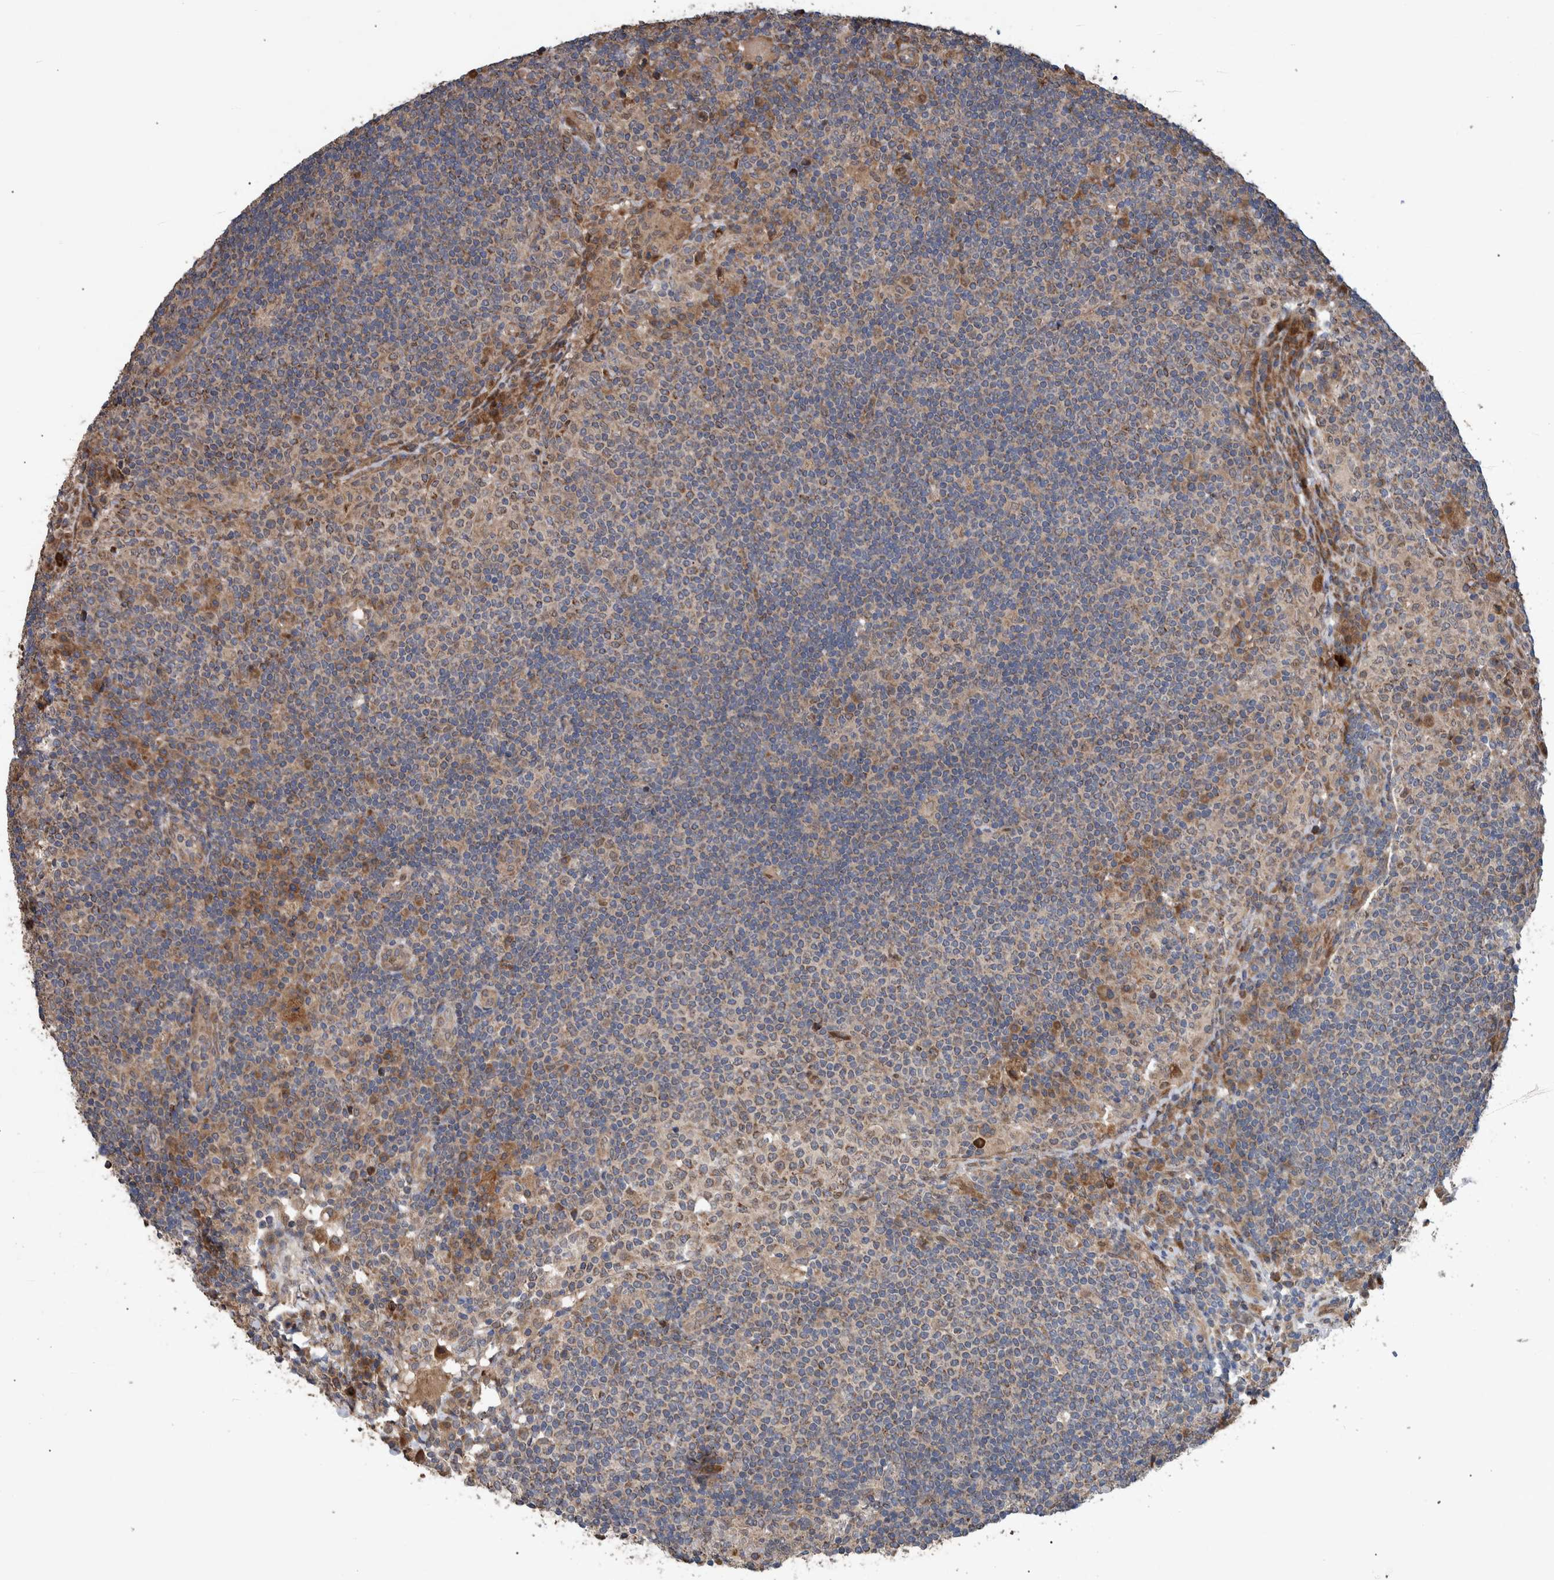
{"staining": {"intensity": "weak", "quantity": "25%-75%", "location": "cytoplasmic/membranous"}, "tissue": "lymph node", "cell_type": "Germinal center cells", "image_type": "normal", "snomed": [{"axis": "morphology", "description": "Normal tissue, NOS"}, {"axis": "topography", "description": "Lymph node"}], "caption": "A histopathology image of human lymph node stained for a protein displays weak cytoplasmic/membranous brown staining in germinal center cells.", "gene": "B3GNTL1", "patient": {"sex": "female", "age": 53}}